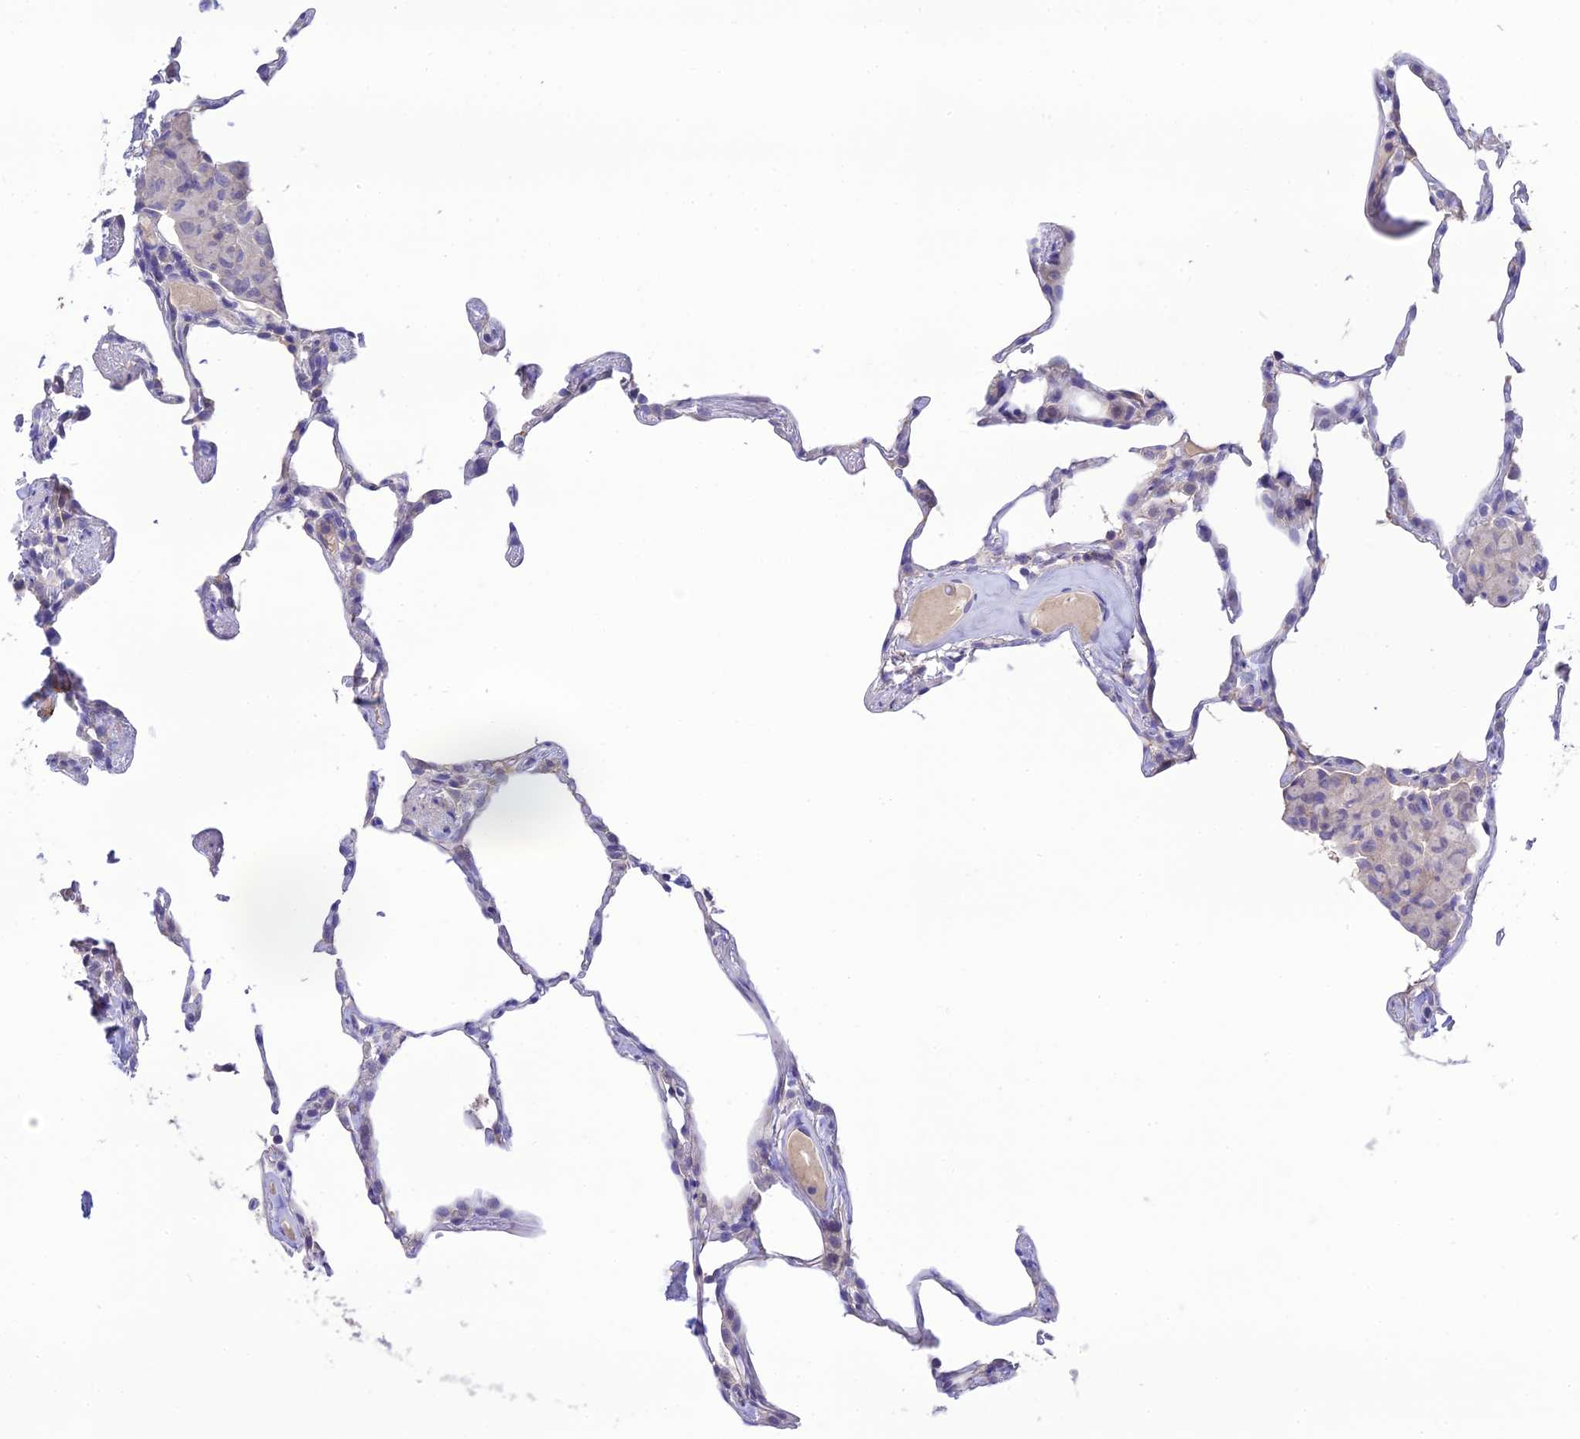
{"staining": {"intensity": "negative", "quantity": "none", "location": "none"}, "tissue": "lung", "cell_type": "Alveolar cells", "image_type": "normal", "snomed": [{"axis": "morphology", "description": "Normal tissue, NOS"}, {"axis": "topography", "description": "Lung"}], "caption": "Immunohistochemistry image of benign lung: lung stained with DAB (3,3'-diaminobenzidine) shows no significant protein expression in alveolar cells.", "gene": "XPO7", "patient": {"sex": "female", "age": 57}}